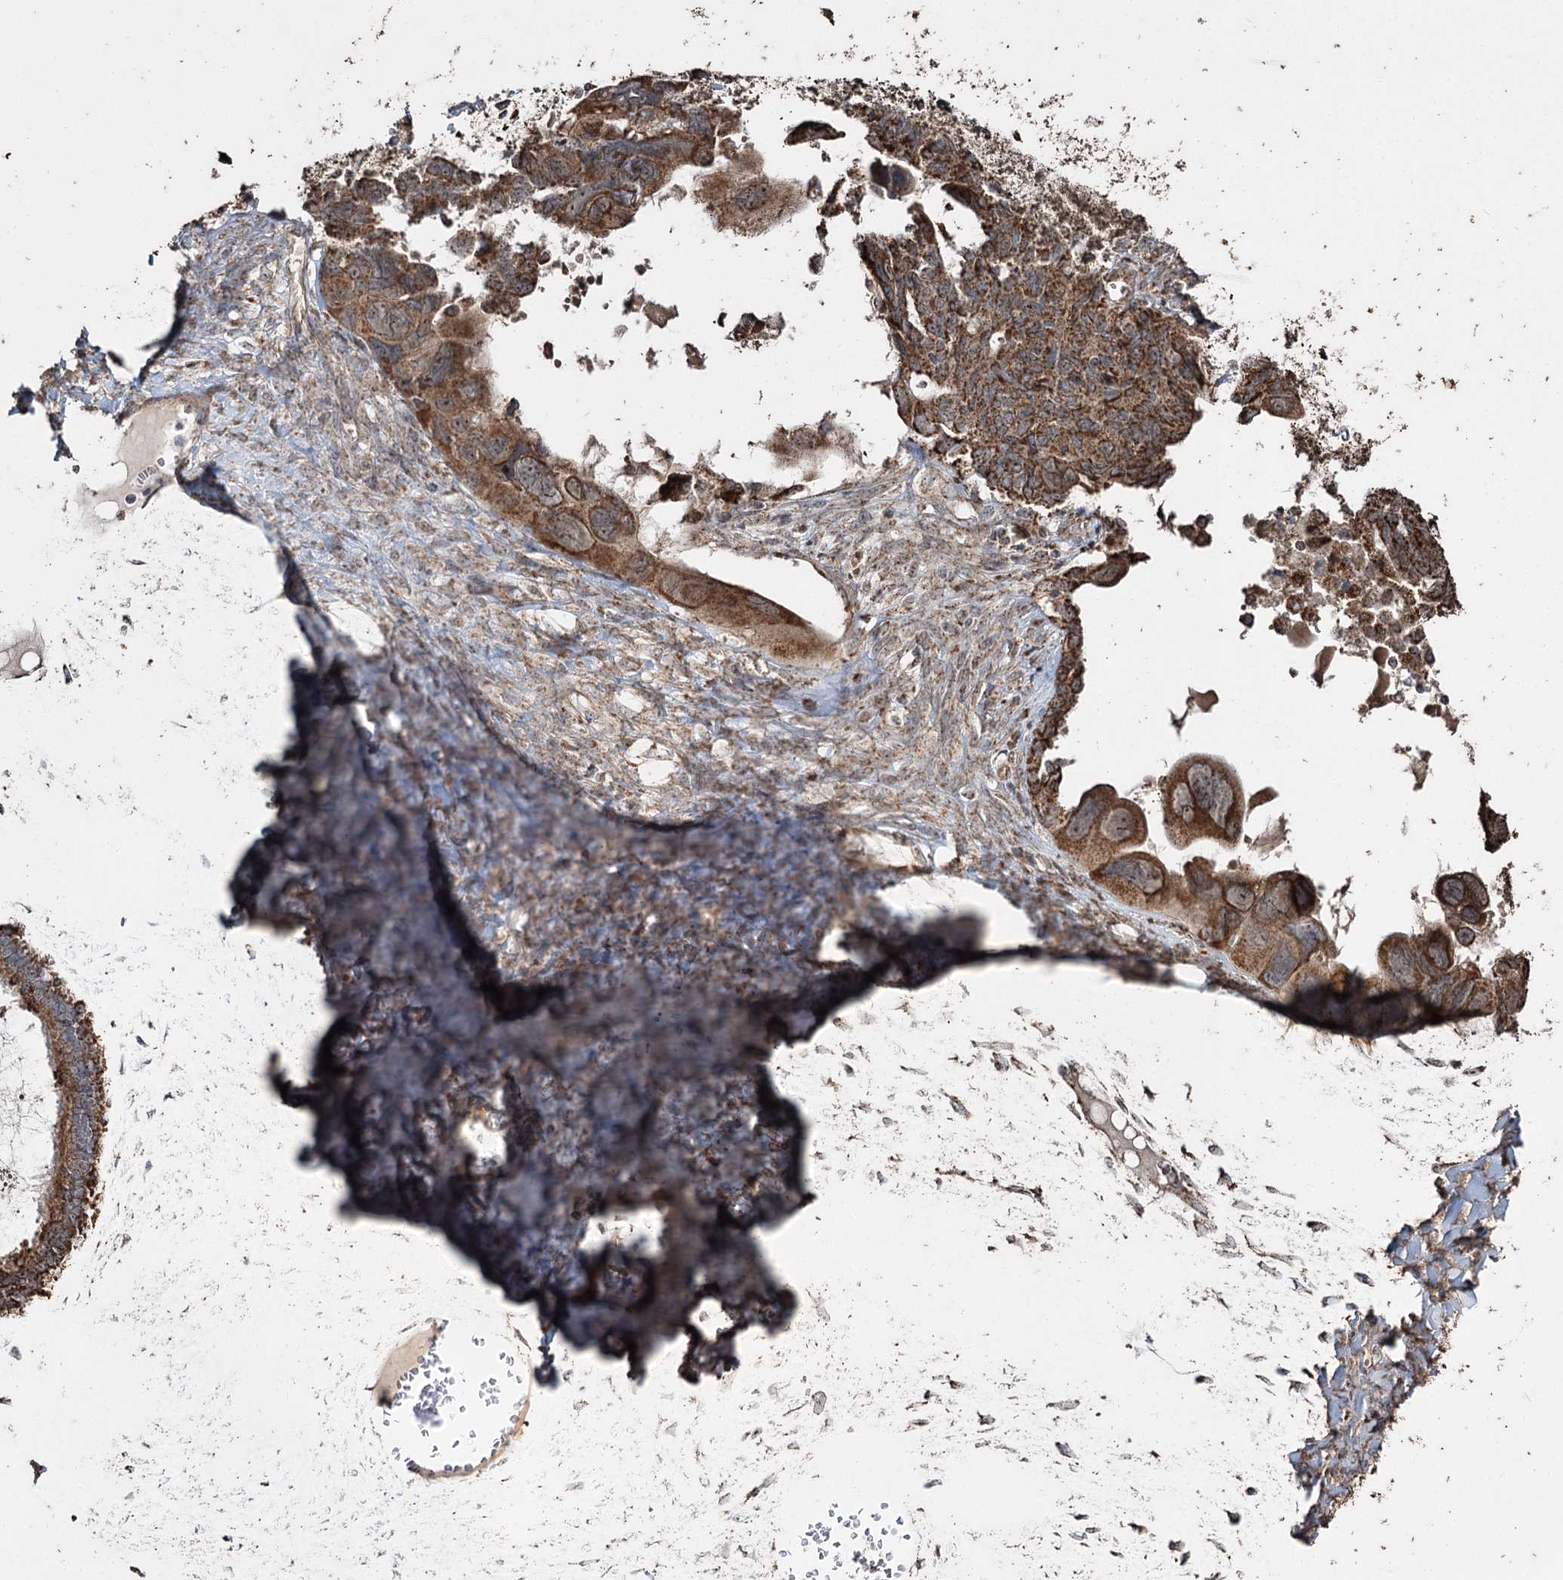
{"staining": {"intensity": "strong", "quantity": ">75%", "location": "cytoplasmic/membranous"}, "tissue": "ovarian cancer", "cell_type": "Tumor cells", "image_type": "cancer", "snomed": [{"axis": "morphology", "description": "Cystadenocarcinoma, serous, NOS"}, {"axis": "topography", "description": "Ovary"}], "caption": "Immunohistochemical staining of ovarian cancer exhibits high levels of strong cytoplasmic/membranous staining in approximately >75% of tumor cells.", "gene": "SLF2", "patient": {"sex": "female", "age": 79}}